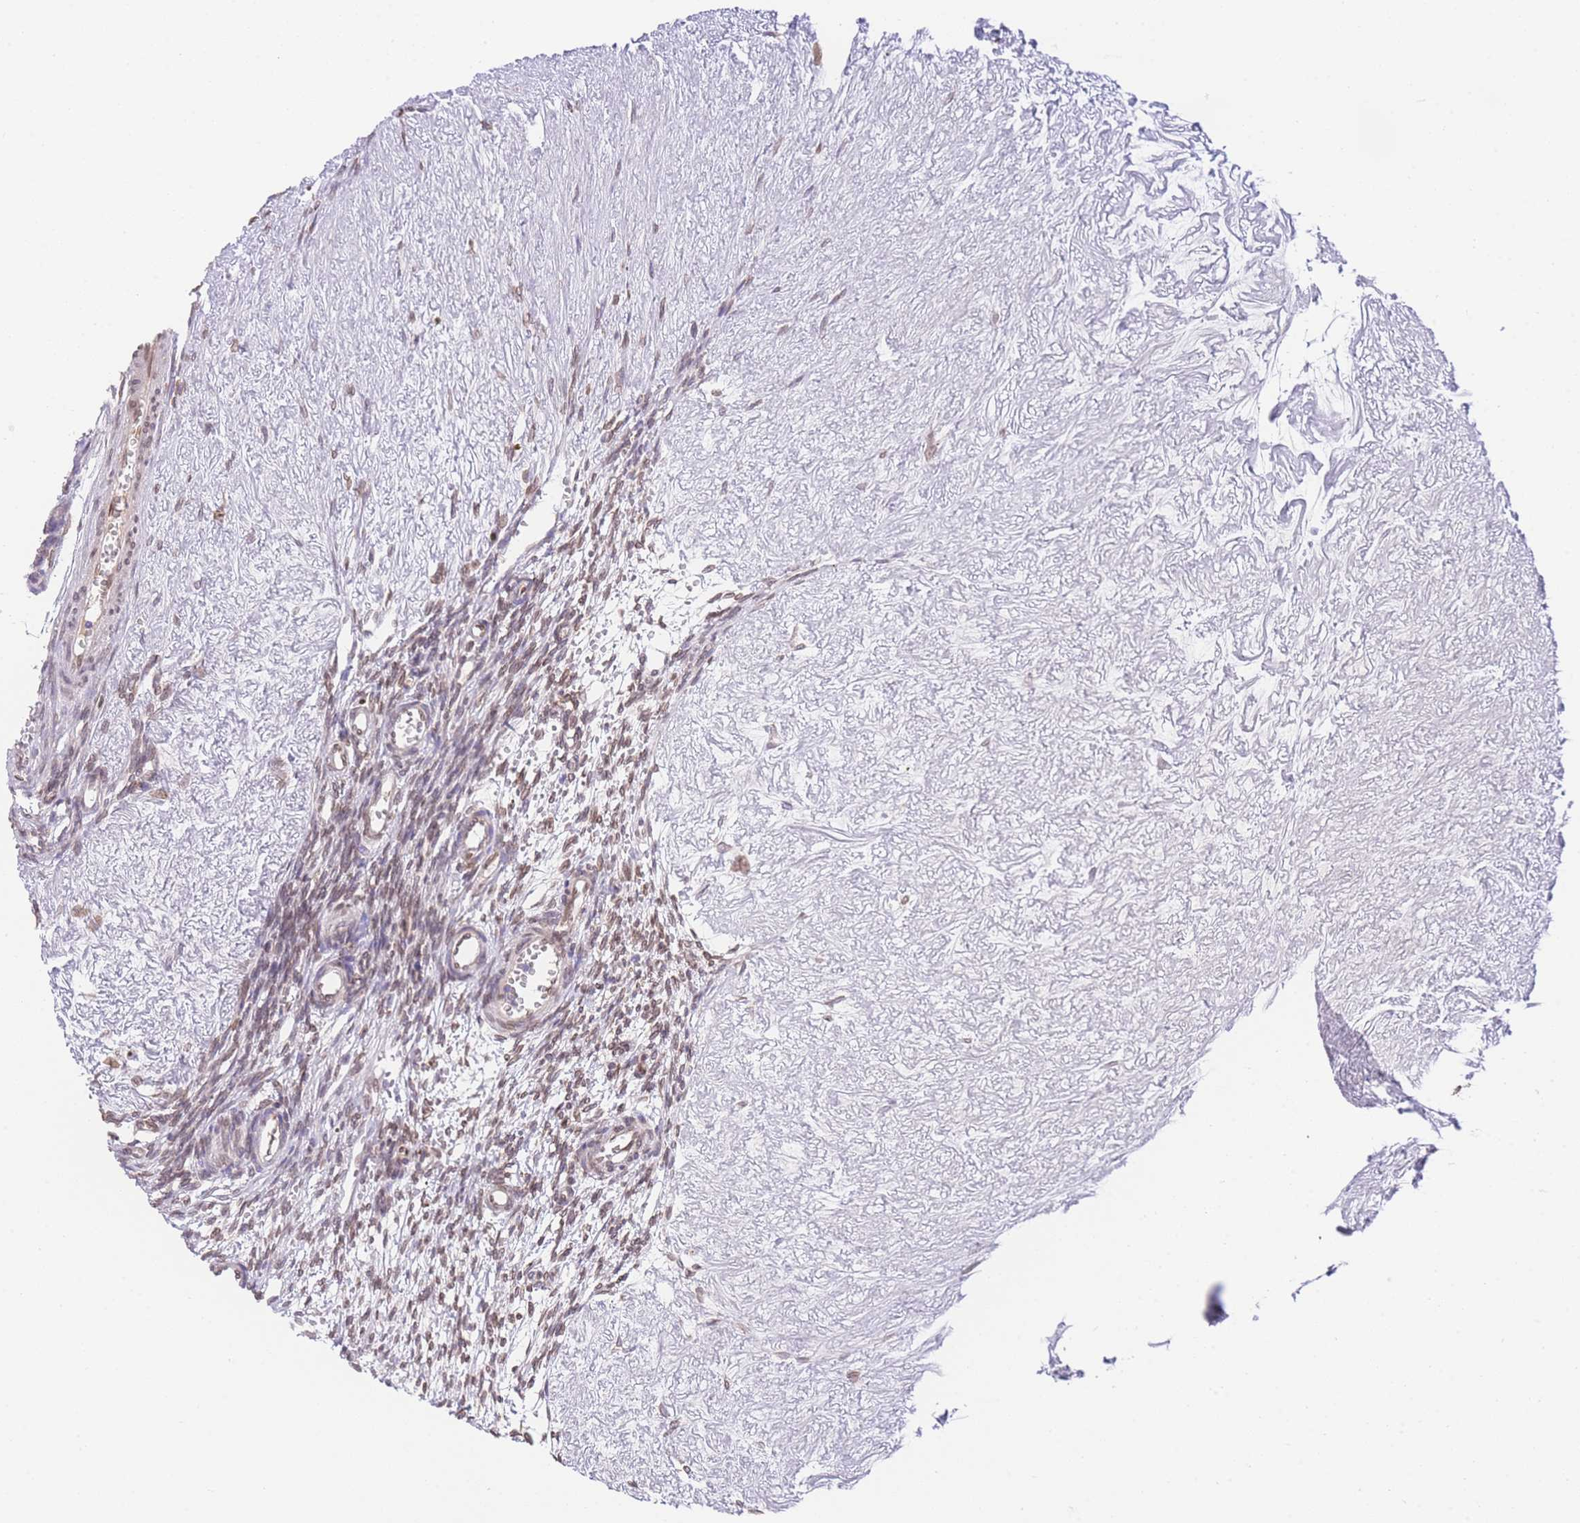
{"staining": {"intensity": "moderate", "quantity": ">75%", "location": "nuclear"}, "tissue": "ovary", "cell_type": "Ovarian stroma cells", "image_type": "normal", "snomed": [{"axis": "morphology", "description": "Normal tissue, NOS"}, {"axis": "topography", "description": "Ovary"}], "caption": "Human ovary stained with a brown dye reveals moderate nuclear positive positivity in about >75% of ovarian stroma cells.", "gene": "OR10AD1", "patient": {"sex": "female", "age": 39}}